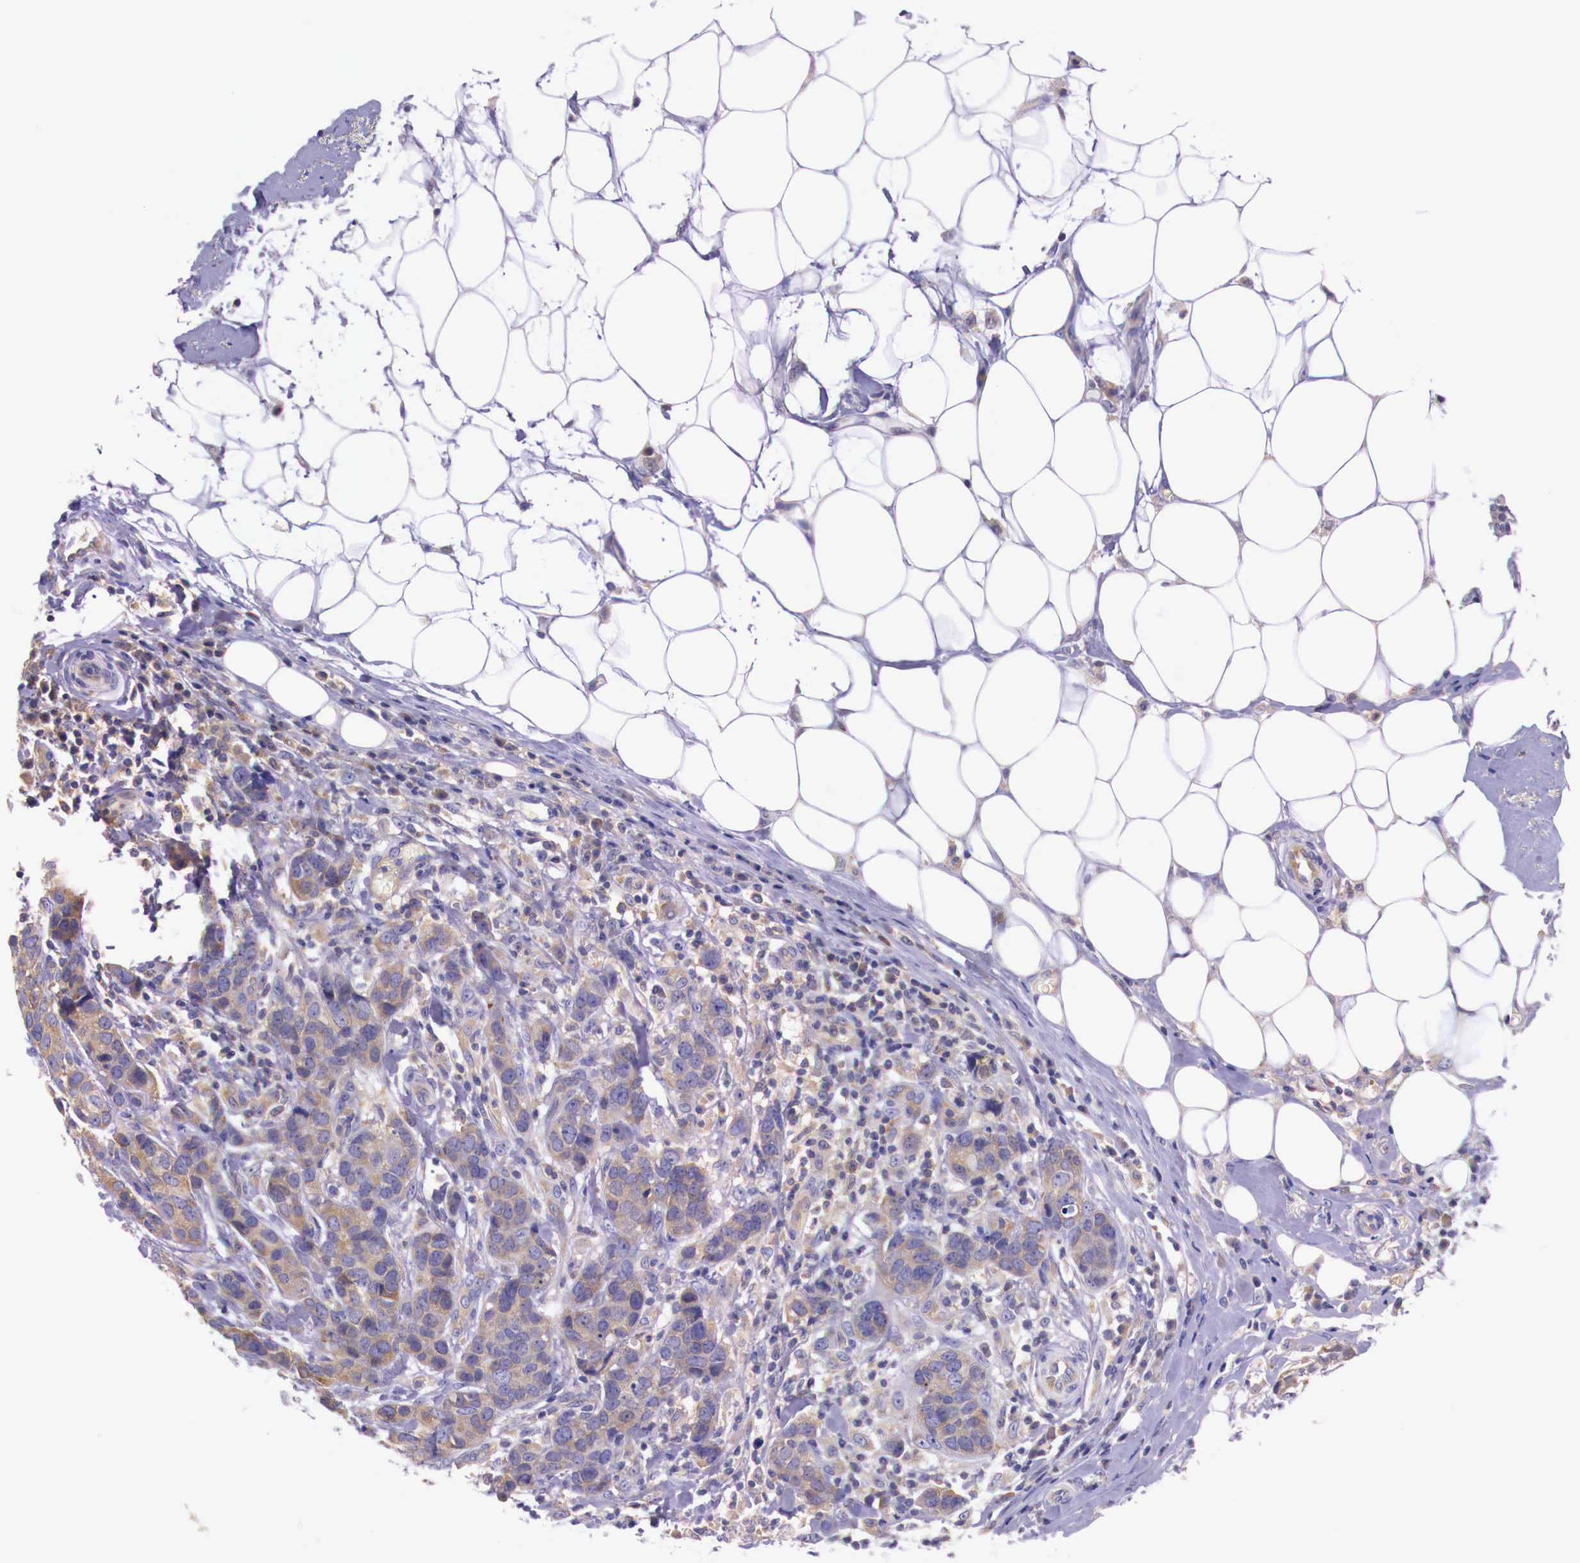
{"staining": {"intensity": "moderate", "quantity": "25%-75%", "location": "cytoplasmic/membranous"}, "tissue": "breast cancer", "cell_type": "Tumor cells", "image_type": "cancer", "snomed": [{"axis": "morphology", "description": "Duct carcinoma"}, {"axis": "topography", "description": "Breast"}], "caption": "Protein staining of breast cancer (infiltrating ductal carcinoma) tissue exhibits moderate cytoplasmic/membranous positivity in about 25%-75% of tumor cells.", "gene": "GRIPAP1", "patient": {"sex": "female", "age": 91}}